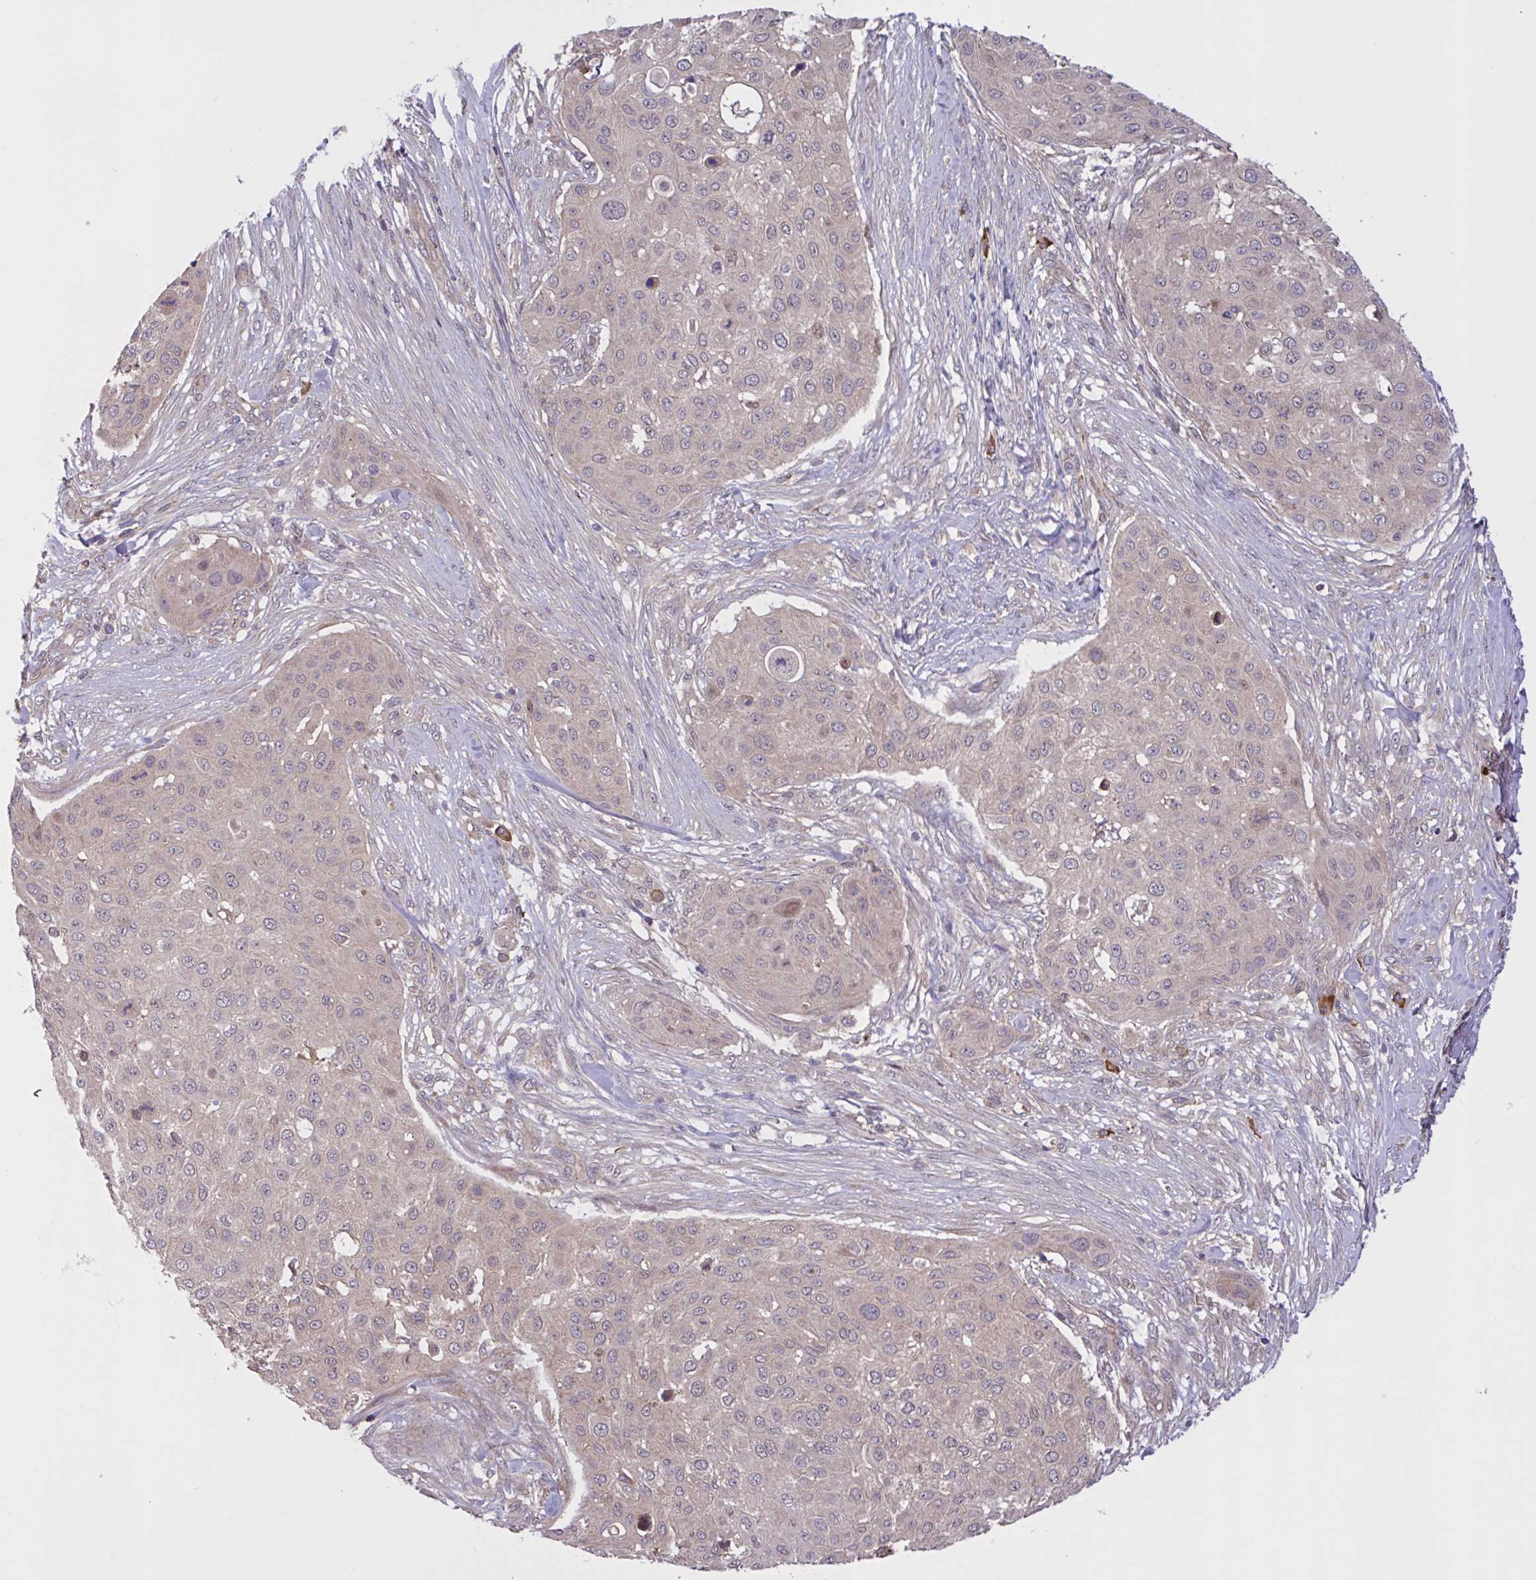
{"staining": {"intensity": "negative", "quantity": "none", "location": "none"}, "tissue": "skin cancer", "cell_type": "Tumor cells", "image_type": "cancer", "snomed": [{"axis": "morphology", "description": "Squamous cell carcinoma, NOS"}, {"axis": "topography", "description": "Skin"}], "caption": "Tumor cells are negative for brown protein staining in skin cancer. Nuclei are stained in blue.", "gene": "INTS10", "patient": {"sex": "female", "age": 87}}